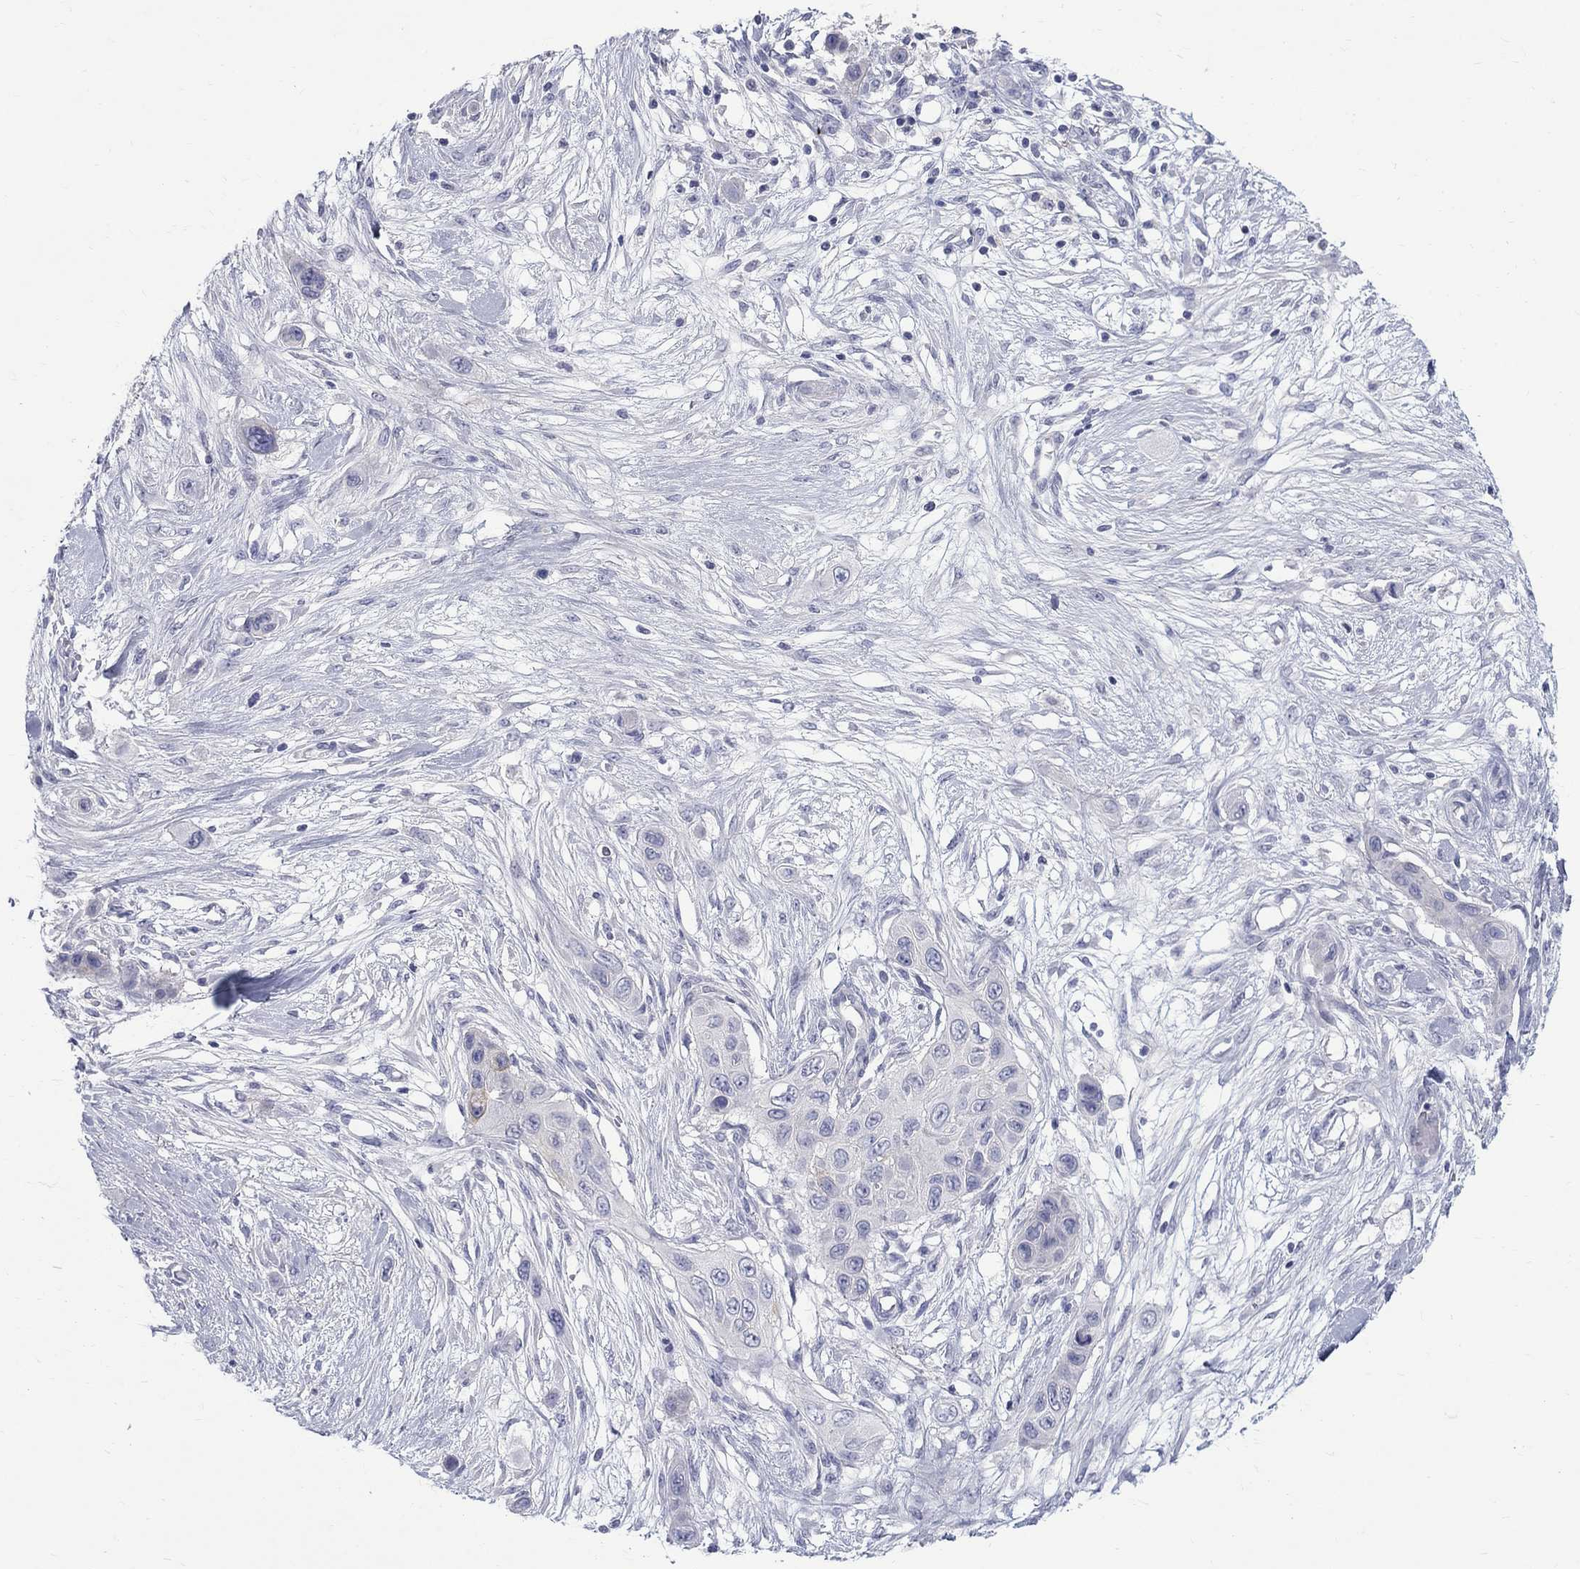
{"staining": {"intensity": "negative", "quantity": "none", "location": "none"}, "tissue": "skin cancer", "cell_type": "Tumor cells", "image_type": "cancer", "snomed": [{"axis": "morphology", "description": "Squamous cell carcinoma, NOS"}, {"axis": "topography", "description": "Skin"}], "caption": "Skin squamous cell carcinoma was stained to show a protein in brown. There is no significant positivity in tumor cells.", "gene": "MAGEB6", "patient": {"sex": "male", "age": 79}}